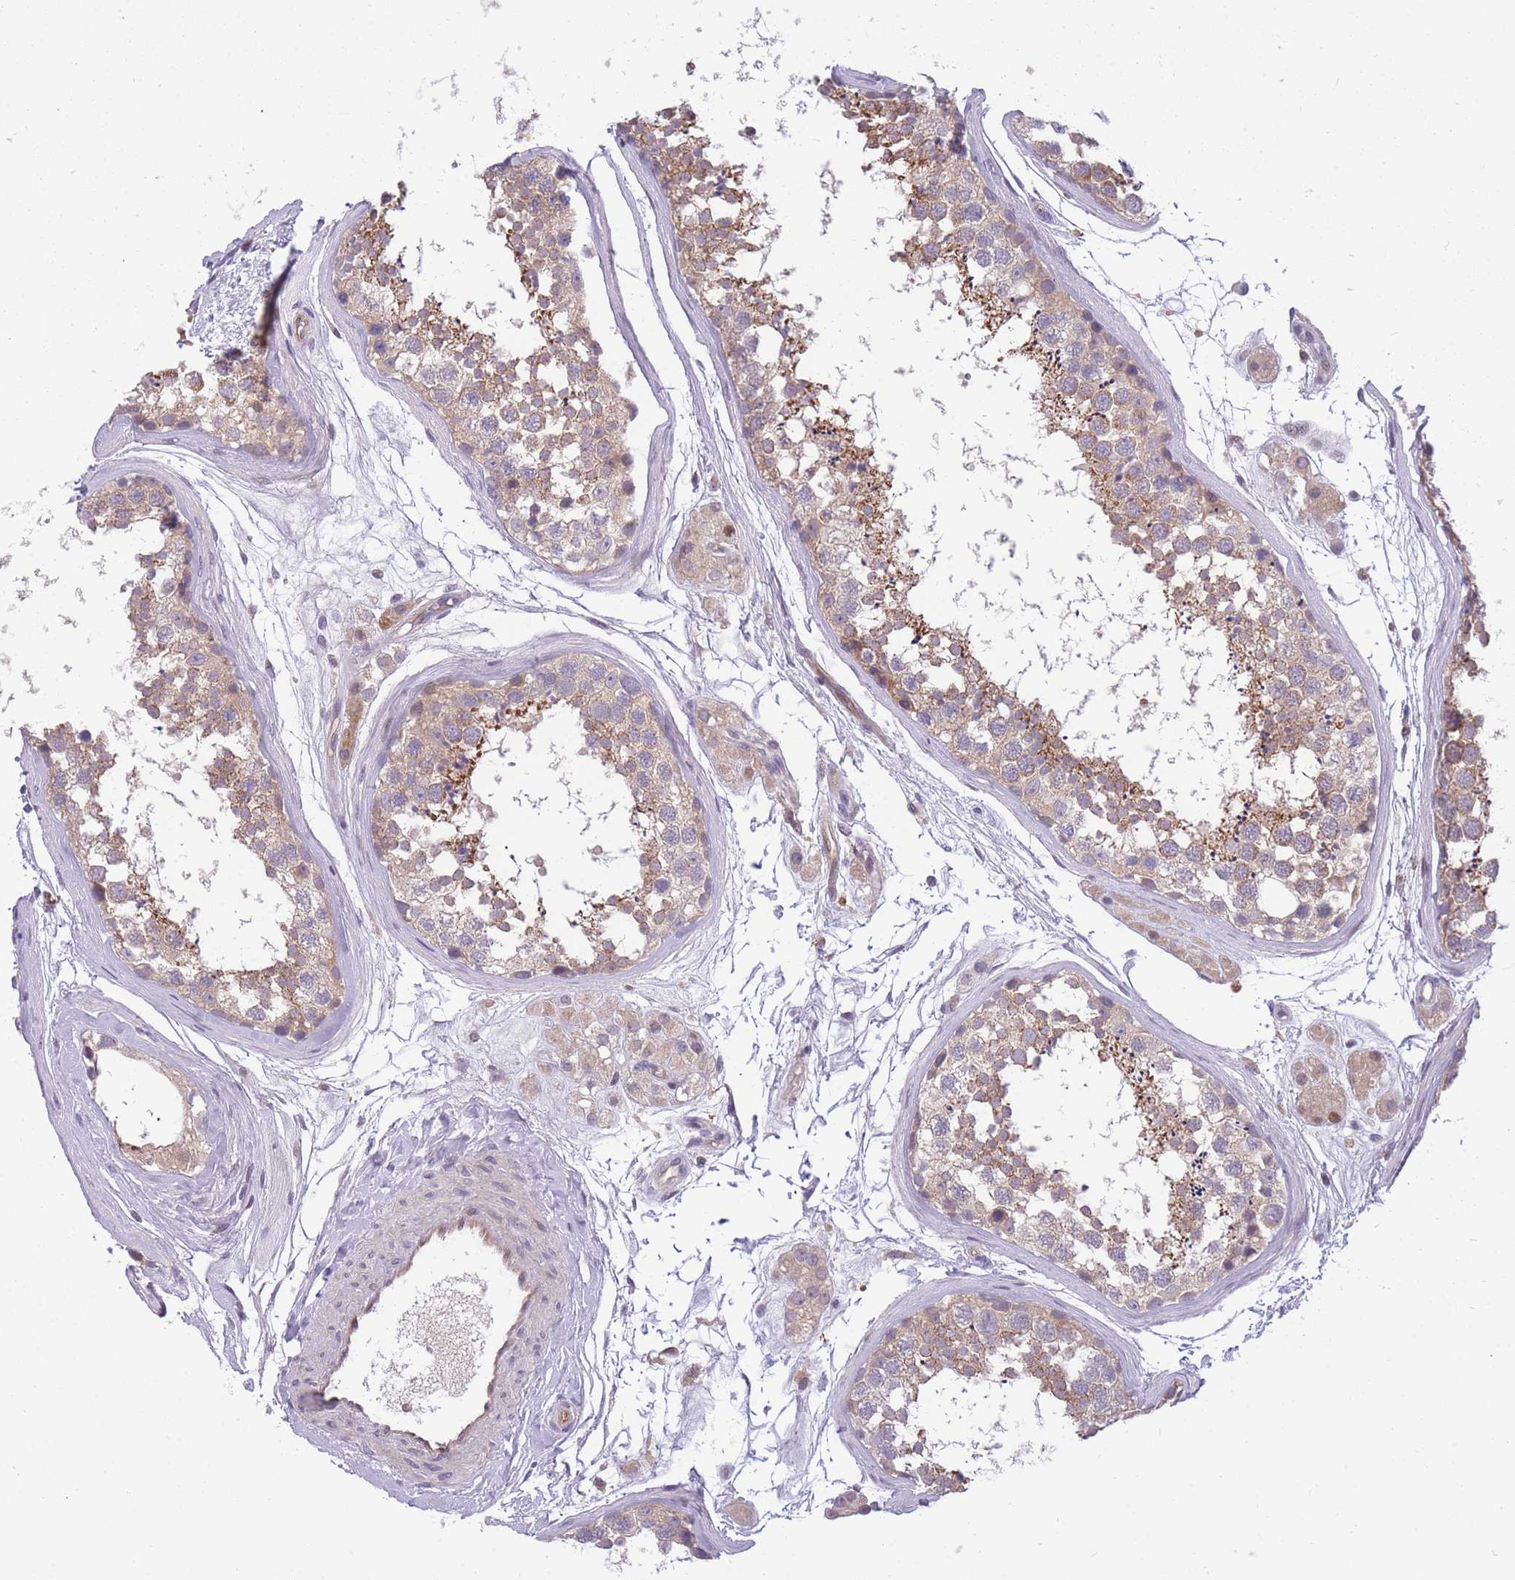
{"staining": {"intensity": "moderate", "quantity": "25%-75%", "location": "cytoplasmic/membranous"}, "tissue": "testis", "cell_type": "Cells in seminiferous ducts", "image_type": "normal", "snomed": [{"axis": "morphology", "description": "Normal tissue, NOS"}, {"axis": "topography", "description": "Testis"}], "caption": "Protein staining reveals moderate cytoplasmic/membranous positivity in about 25%-75% of cells in seminiferous ducts in benign testis. (DAB IHC with brightfield microscopy, high magnification).", "gene": "CRYGN", "patient": {"sex": "male", "age": 56}}